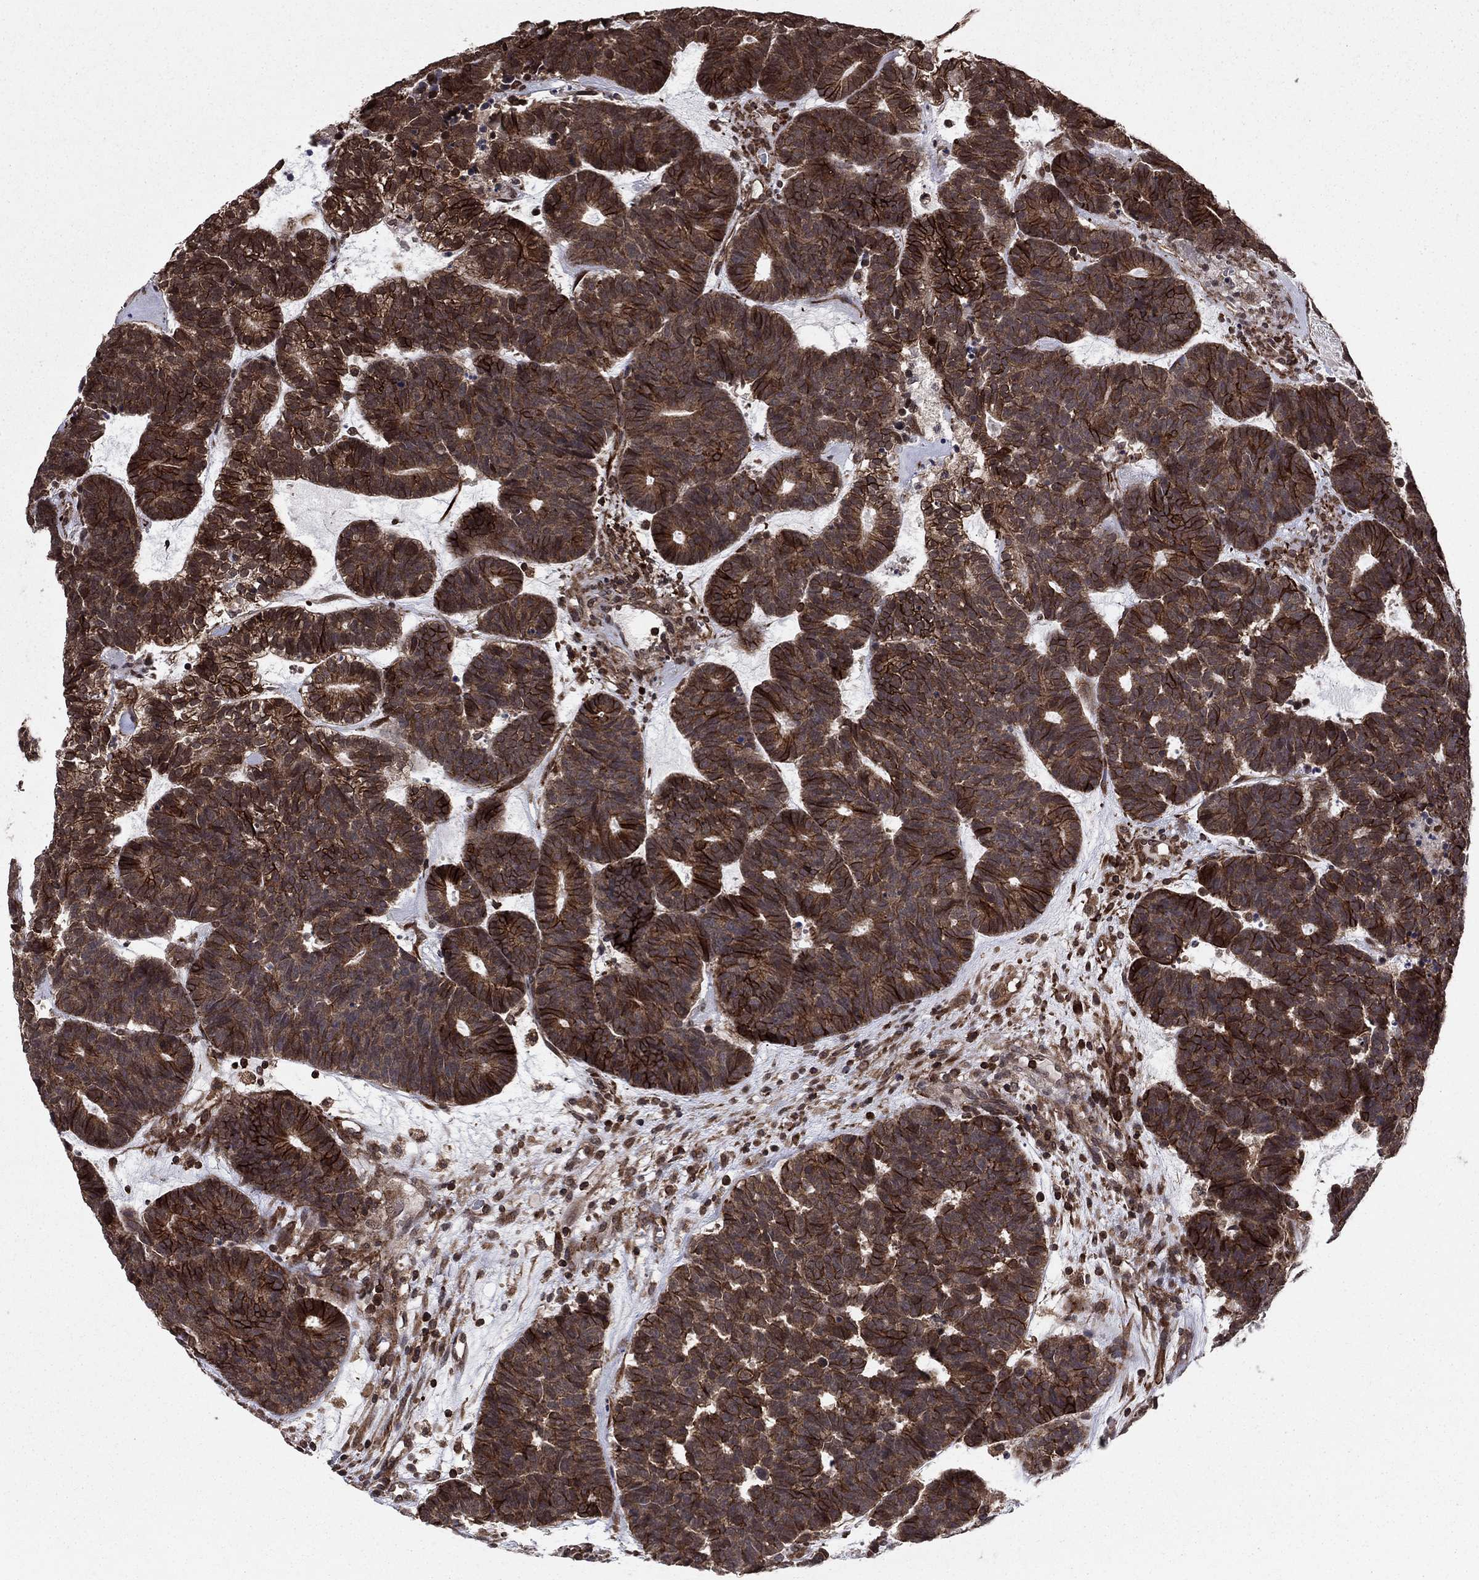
{"staining": {"intensity": "strong", "quantity": "25%-75%", "location": "cytoplasmic/membranous"}, "tissue": "head and neck cancer", "cell_type": "Tumor cells", "image_type": "cancer", "snomed": [{"axis": "morphology", "description": "Adenocarcinoma, NOS"}, {"axis": "topography", "description": "Head-Neck"}], "caption": "A brown stain highlights strong cytoplasmic/membranous expression of a protein in human head and neck cancer tumor cells. The staining was performed using DAB, with brown indicating positive protein expression. Nuclei are stained blue with hematoxylin.", "gene": "SSX2IP", "patient": {"sex": "female", "age": 81}}